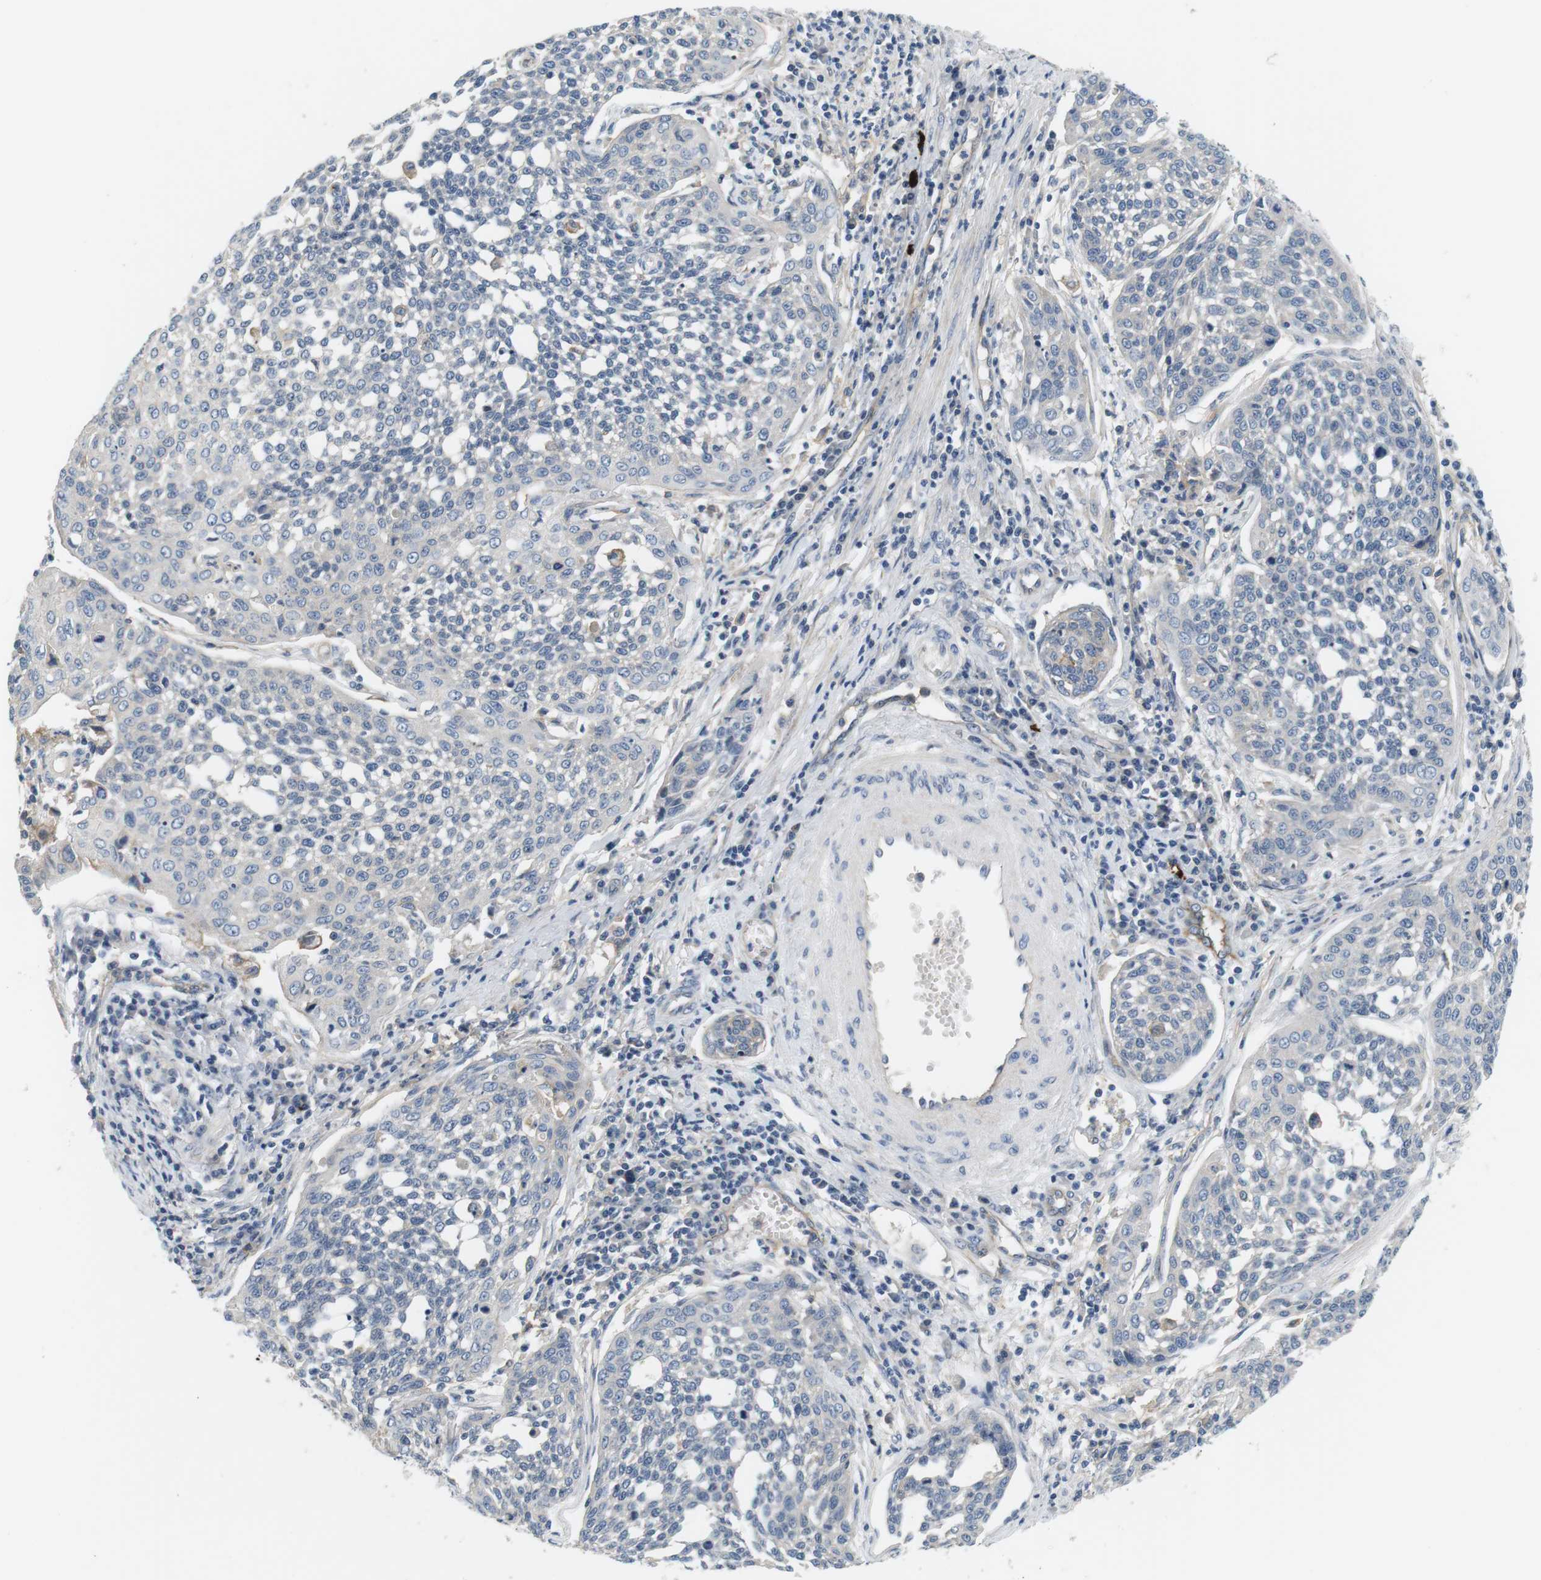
{"staining": {"intensity": "negative", "quantity": "none", "location": "none"}, "tissue": "cervical cancer", "cell_type": "Tumor cells", "image_type": "cancer", "snomed": [{"axis": "morphology", "description": "Squamous cell carcinoma, NOS"}, {"axis": "topography", "description": "Cervix"}], "caption": "DAB immunohistochemical staining of human cervical squamous cell carcinoma demonstrates no significant positivity in tumor cells.", "gene": "SLC30A1", "patient": {"sex": "female", "age": 34}}